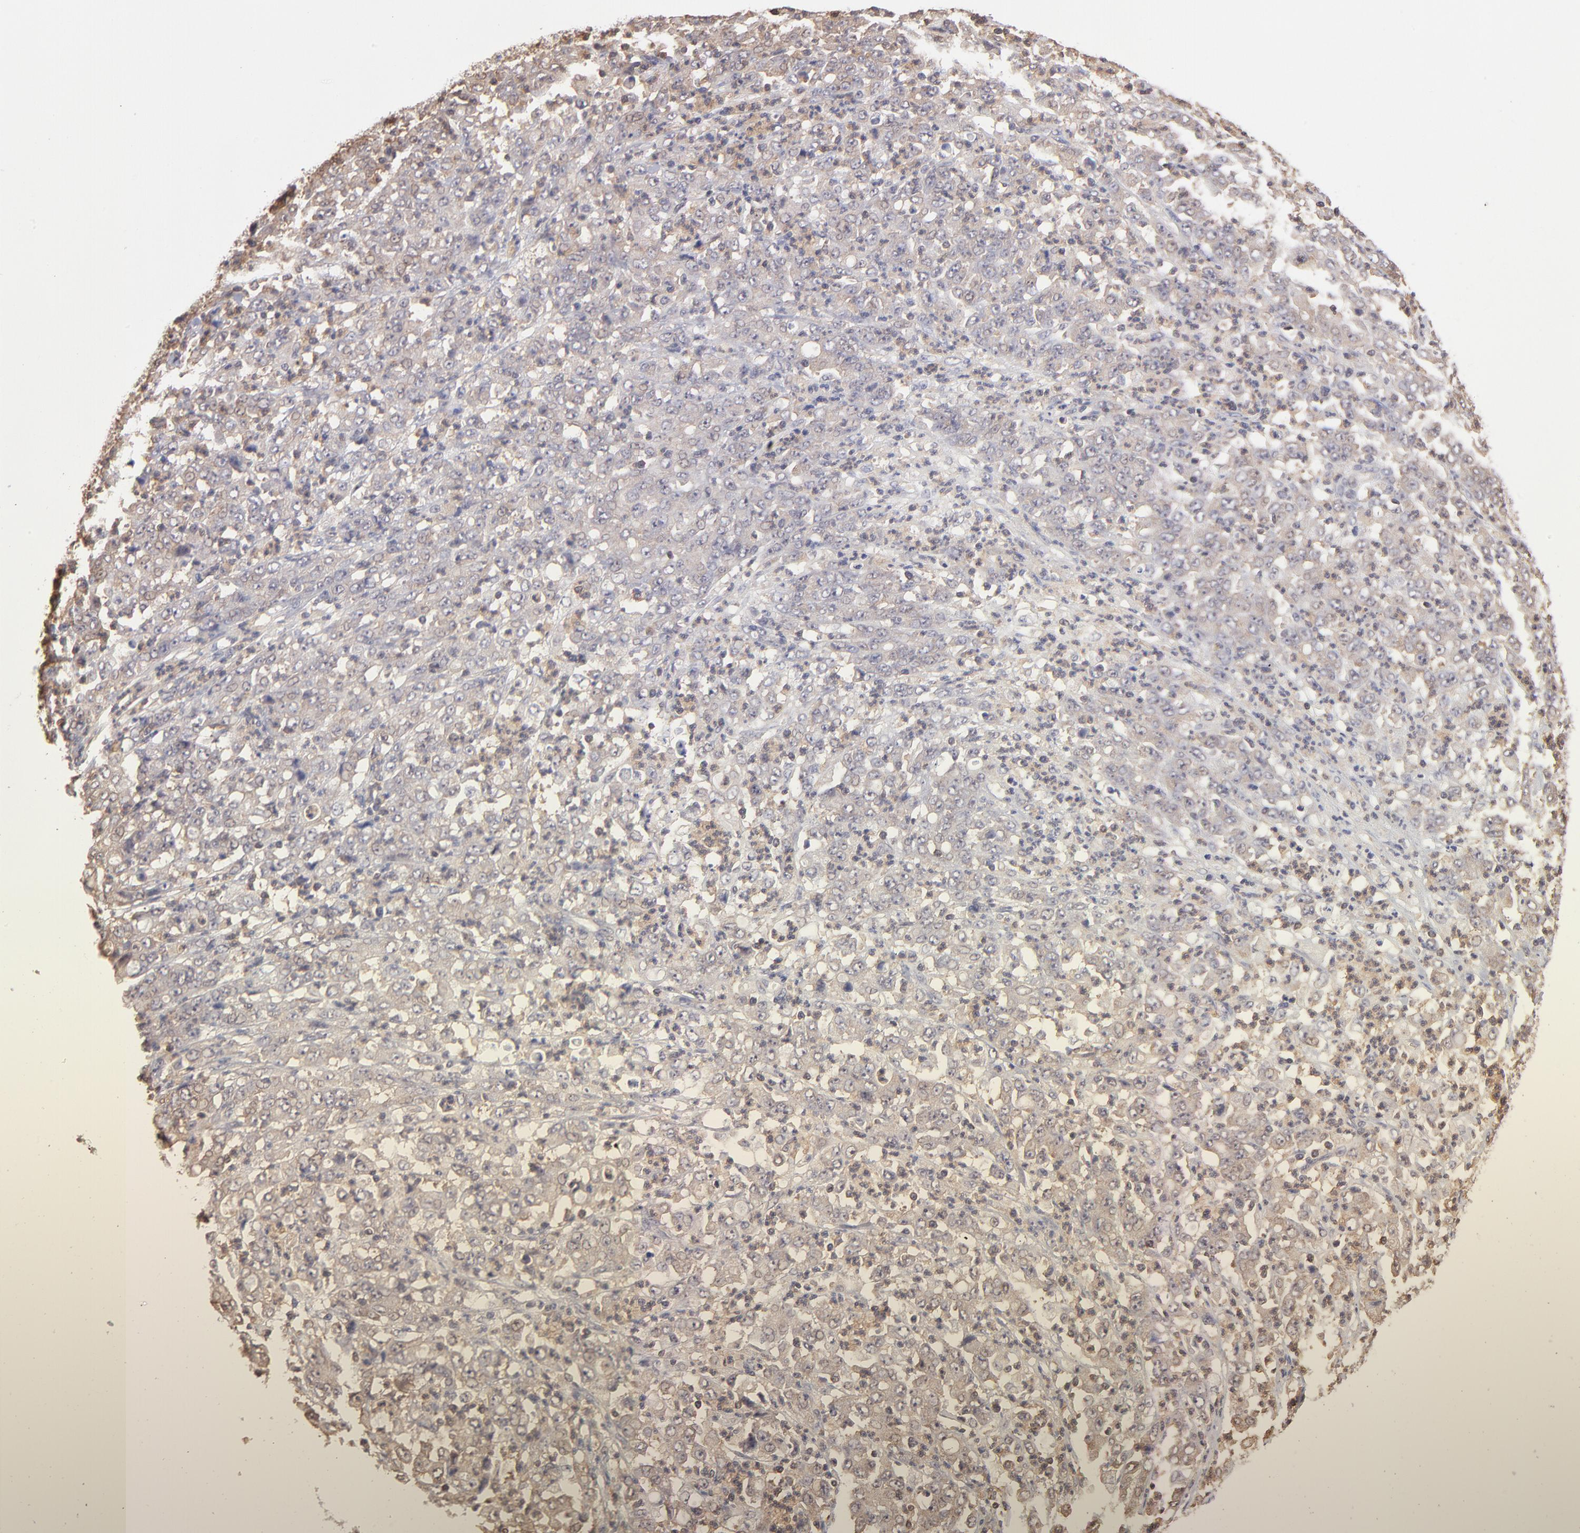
{"staining": {"intensity": "weak", "quantity": "25%-75%", "location": "cytoplasmic/membranous"}, "tissue": "stomach cancer", "cell_type": "Tumor cells", "image_type": "cancer", "snomed": [{"axis": "morphology", "description": "Adenocarcinoma, NOS"}, {"axis": "topography", "description": "Stomach, lower"}], "caption": "Approximately 25%-75% of tumor cells in human stomach adenocarcinoma demonstrate weak cytoplasmic/membranous protein expression as visualized by brown immunohistochemical staining.", "gene": "MAP2K2", "patient": {"sex": "female", "age": 71}}